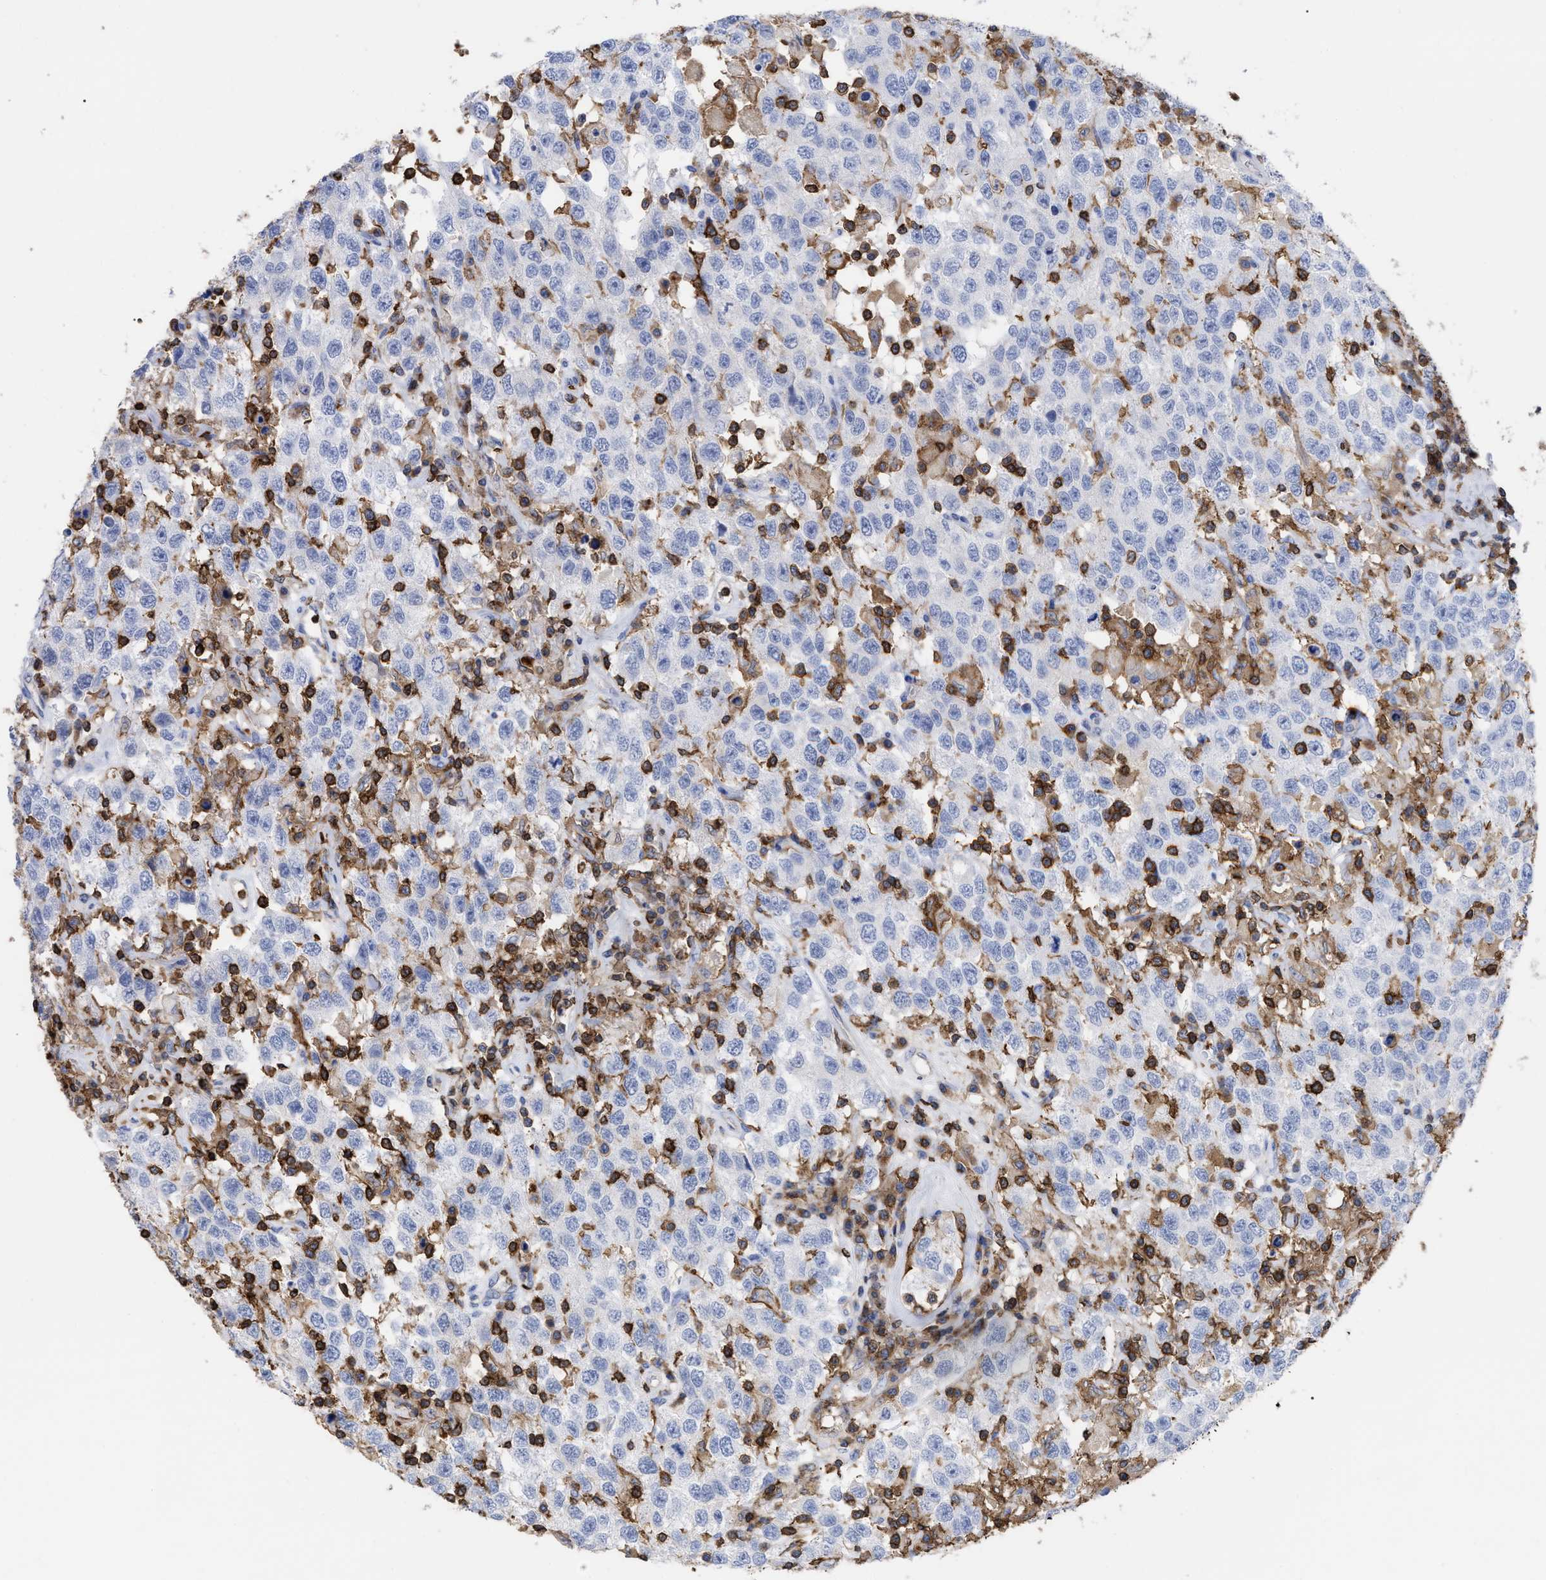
{"staining": {"intensity": "negative", "quantity": "none", "location": "none"}, "tissue": "testis cancer", "cell_type": "Tumor cells", "image_type": "cancer", "snomed": [{"axis": "morphology", "description": "Seminoma, NOS"}, {"axis": "topography", "description": "Testis"}], "caption": "Tumor cells show no significant protein staining in testis cancer. The staining was performed using DAB (3,3'-diaminobenzidine) to visualize the protein expression in brown, while the nuclei were stained in blue with hematoxylin (Magnification: 20x).", "gene": "HCLS1", "patient": {"sex": "male", "age": 41}}